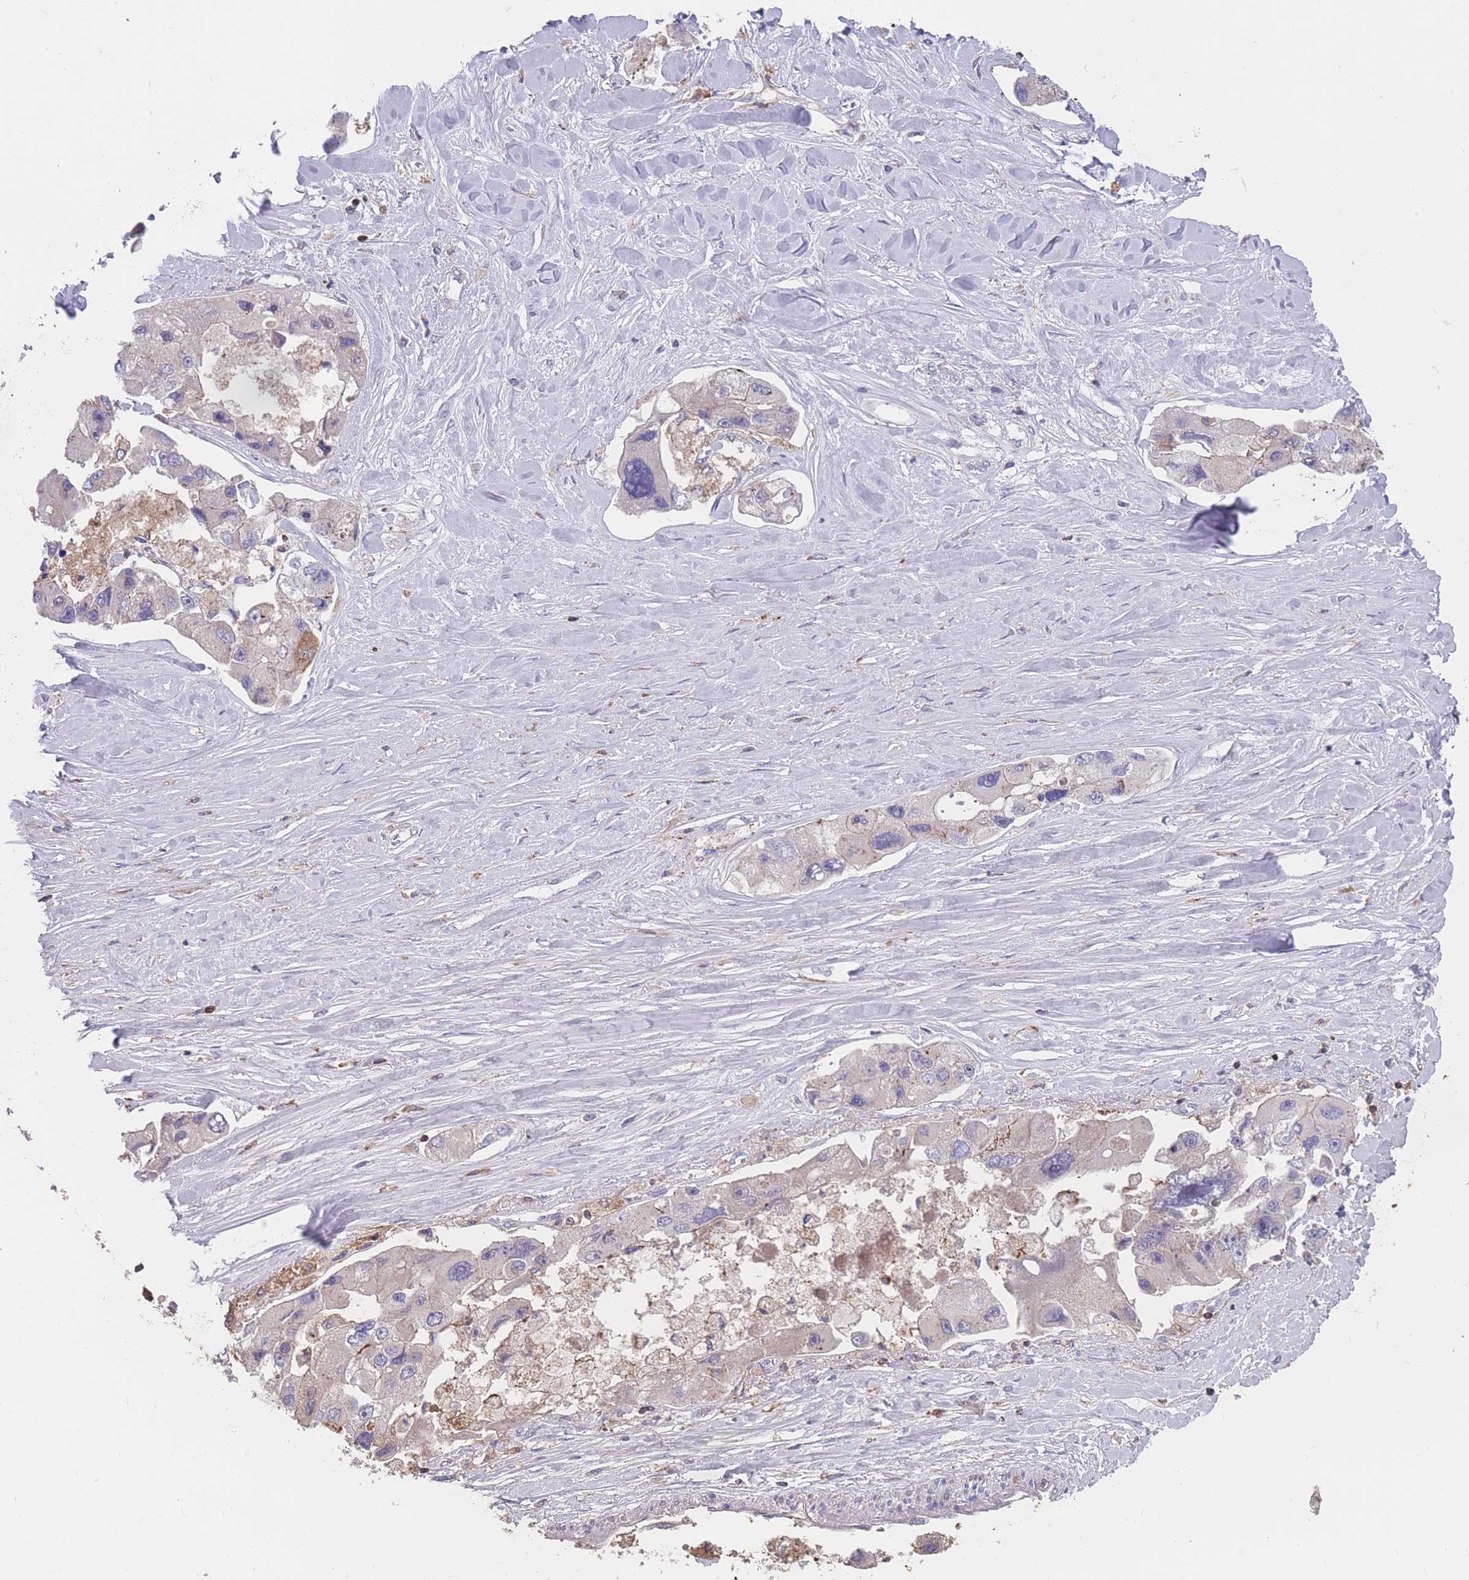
{"staining": {"intensity": "negative", "quantity": "none", "location": "none"}, "tissue": "lung cancer", "cell_type": "Tumor cells", "image_type": "cancer", "snomed": [{"axis": "morphology", "description": "Adenocarcinoma, NOS"}, {"axis": "topography", "description": "Lung"}], "caption": "IHC histopathology image of human lung adenocarcinoma stained for a protein (brown), which reveals no staining in tumor cells.", "gene": "CD33", "patient": {"sex": "female", "age": 54}}